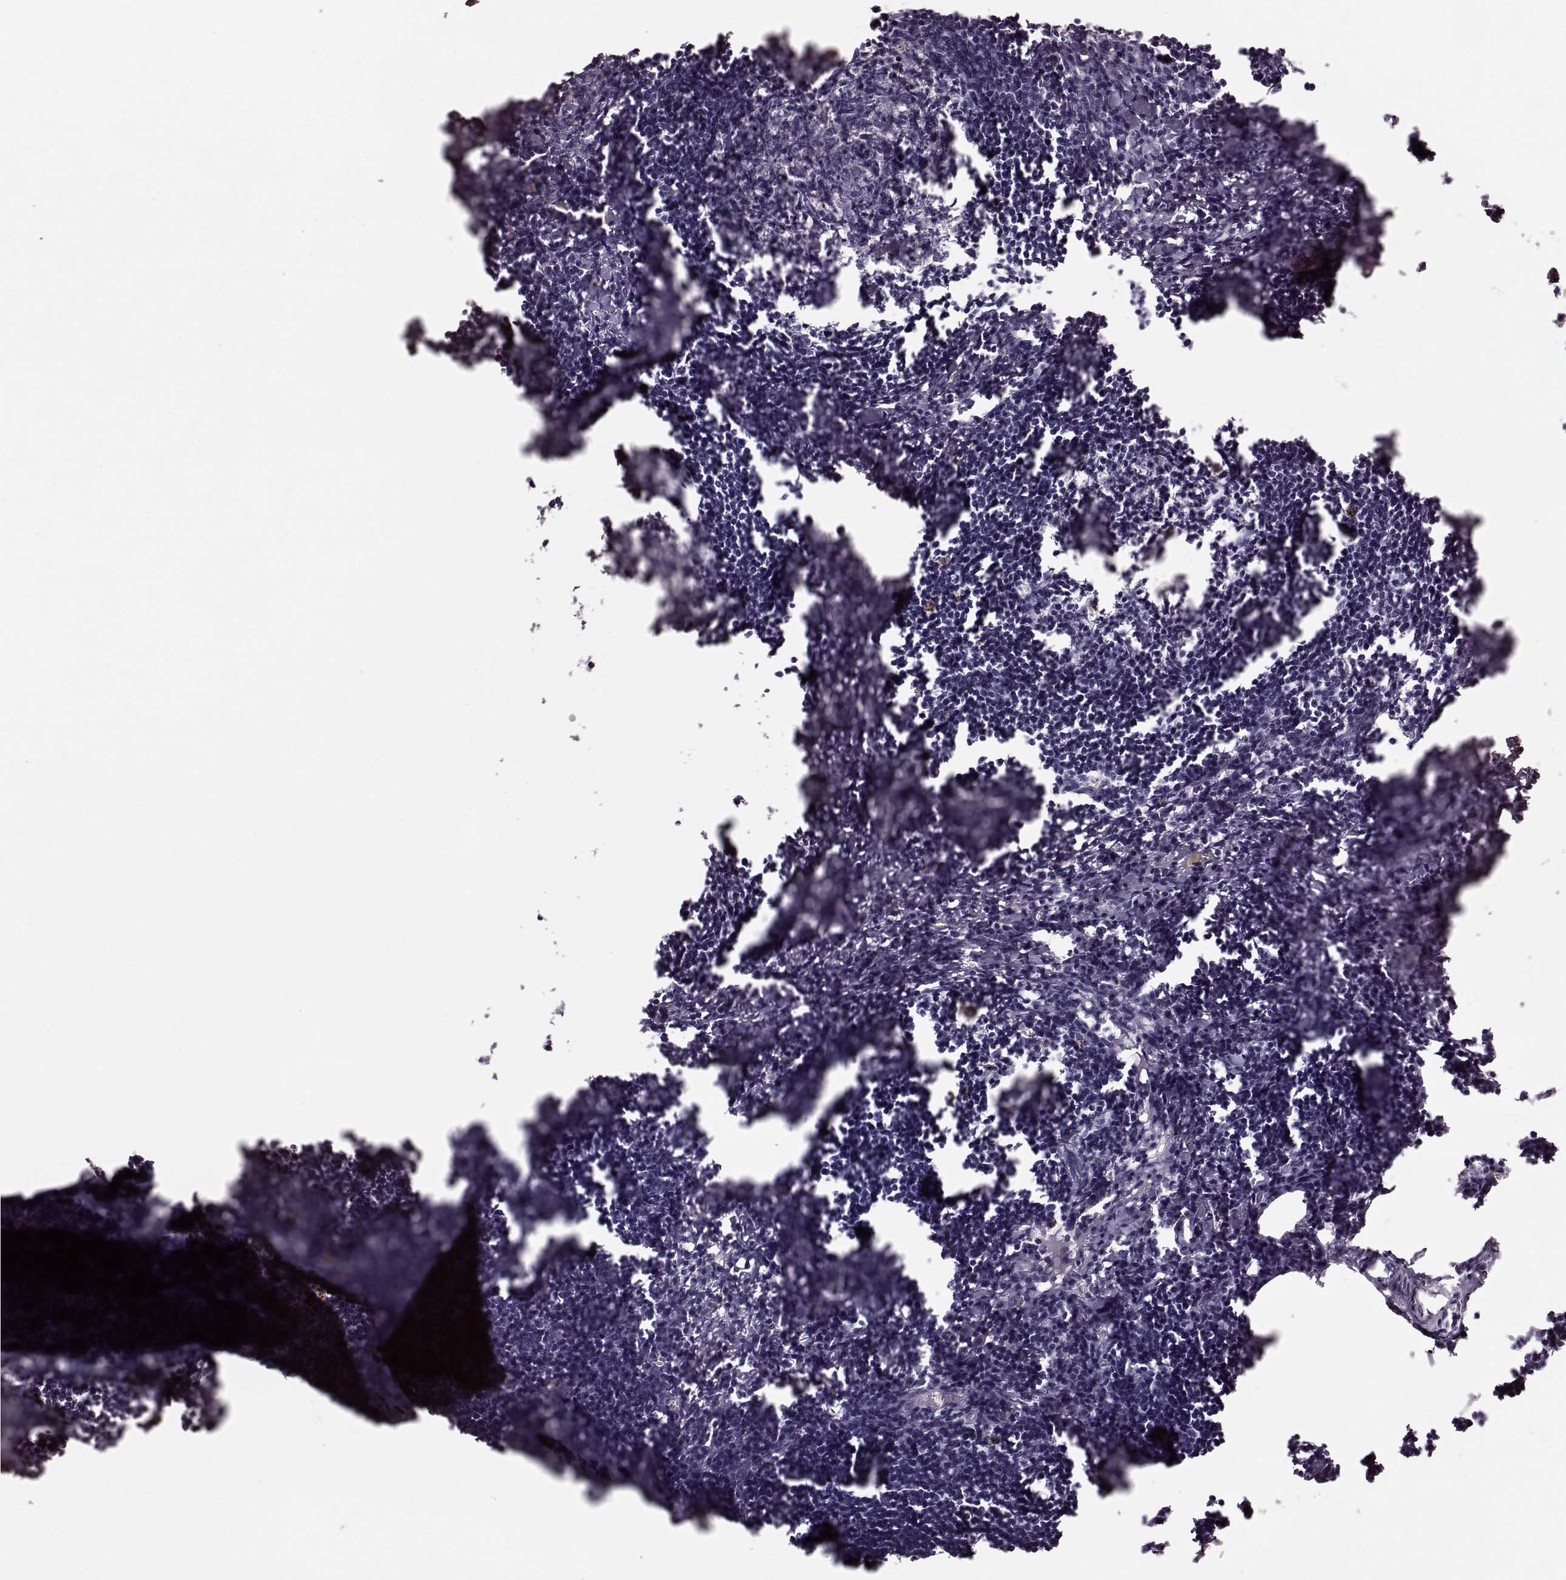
{"staining": {"intensity": "negative", "quantity": "none", "location": "none"}, "tissue": "lymph node", "cell_type": "Germinal center cells", "image_type": "normal", "snomed": [{"axis": "morphology", "description": "Normal tissue, NOS"}, {"axis": "topography", "description": "Lymph node"}], "caption": "A photomicrograph of lymph node stained for a protein reveals no brown staining in germinal center cells. (DAB (3,3'-diaminobenzidine) immunohistochemistry (IHC), high magnification).", "gene": "TRPM1", "patient": {"sex": "male", "age": 55}}